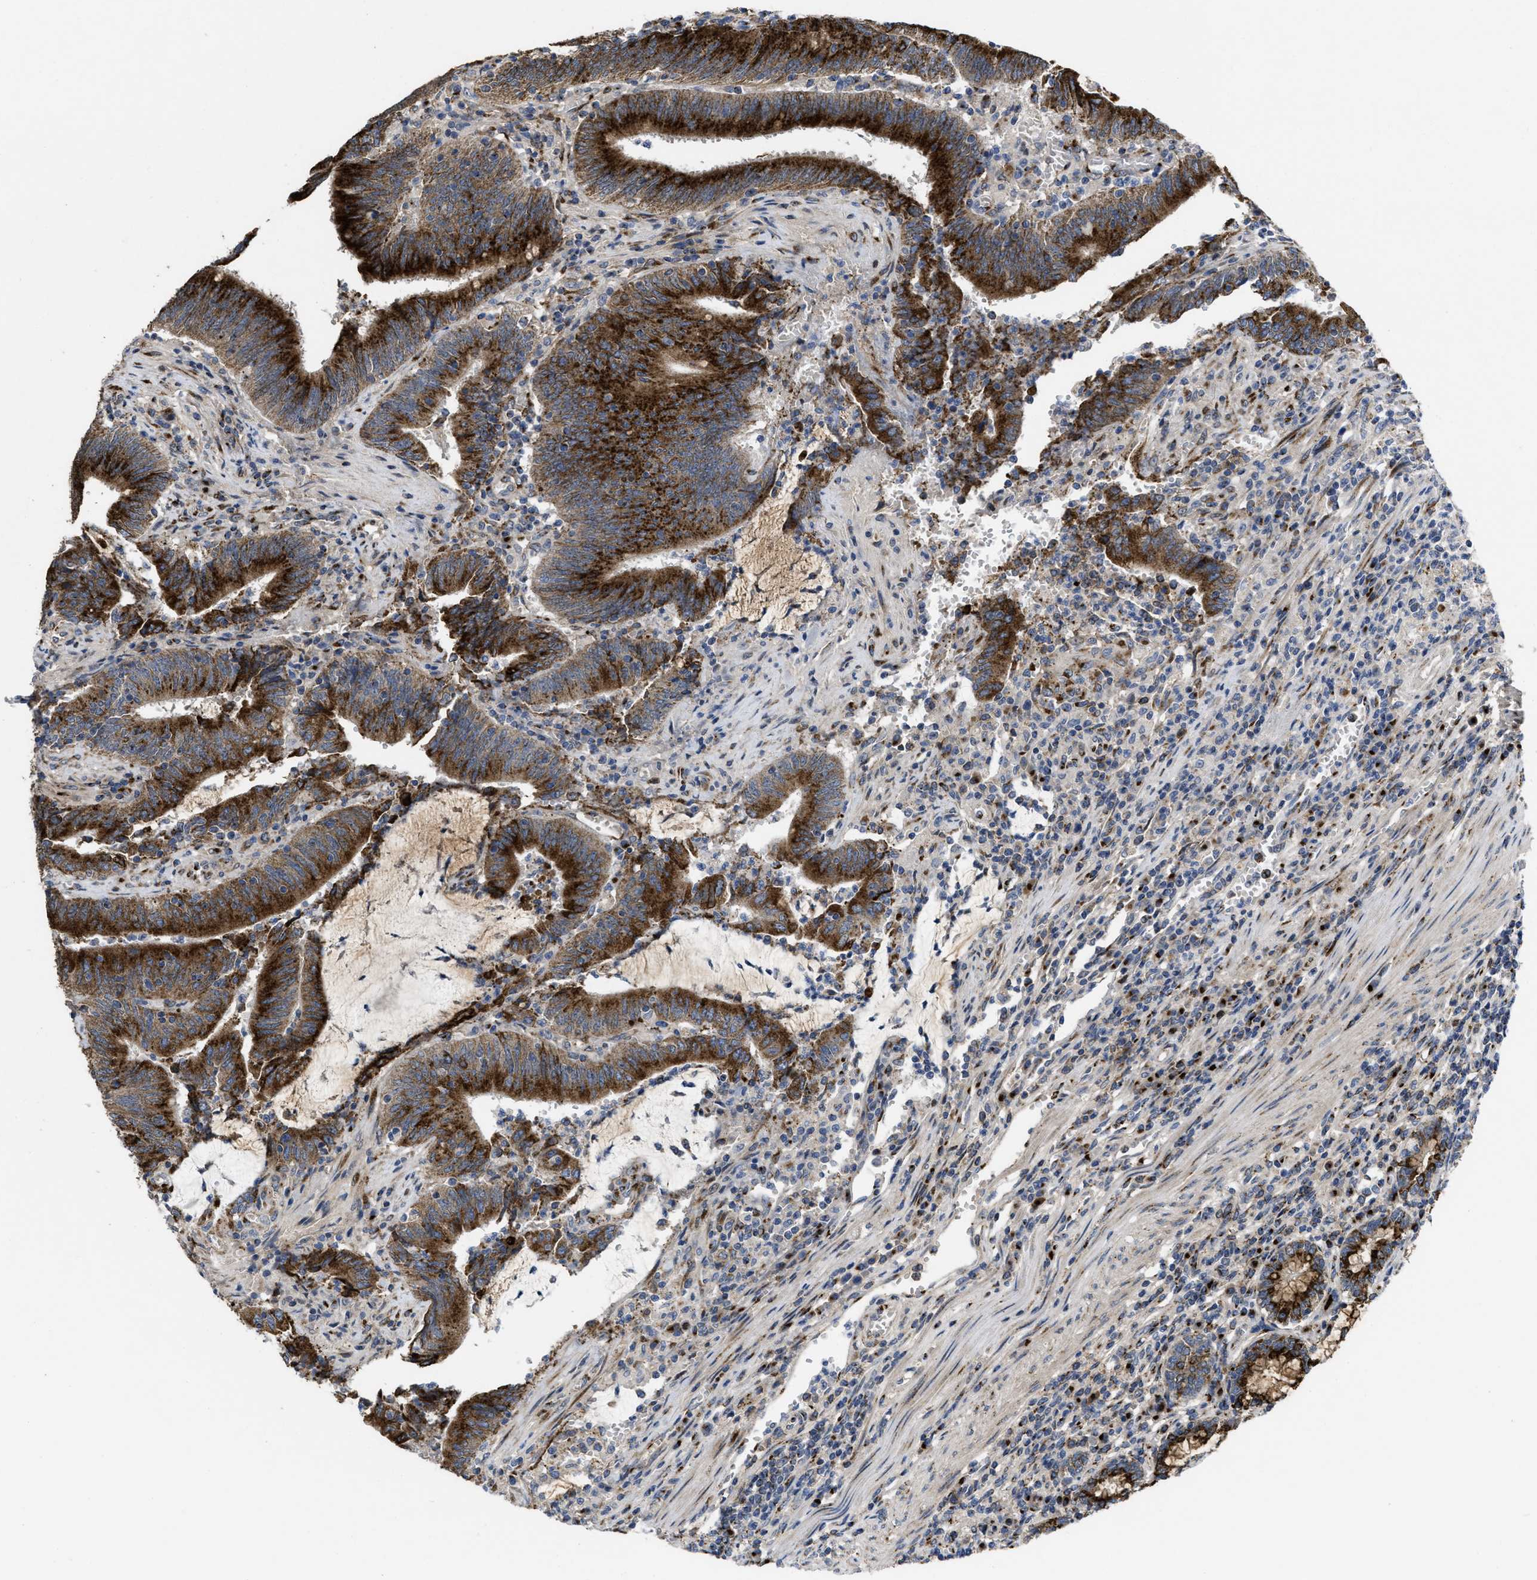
{"staining": {"intensity": "strong", "quantity": "25%-75%", "location": "cytoplasmic/membranous"}, "tissue": "colorectal cancer", "cell_type": "Tumor cells", "image_type": "cancer", "snomed": [{"axis": "morphology", "description": "Normal tissue, NOS"}, {"axis": "morphology", "description": "Adenocarcinoma, NOS"}, {"axis": "topography", "description": "Rectum"}], "caption": "A histopathology image showing strong cytoplasmic/membranous positivity in about 25%-75% of tumor cells in colorectal cancer (adenocarcinoma), as visualized by brown immunohistochemical staining.", "gene": "ZNF70", "patient": {"sex": "female", "age": 66}}